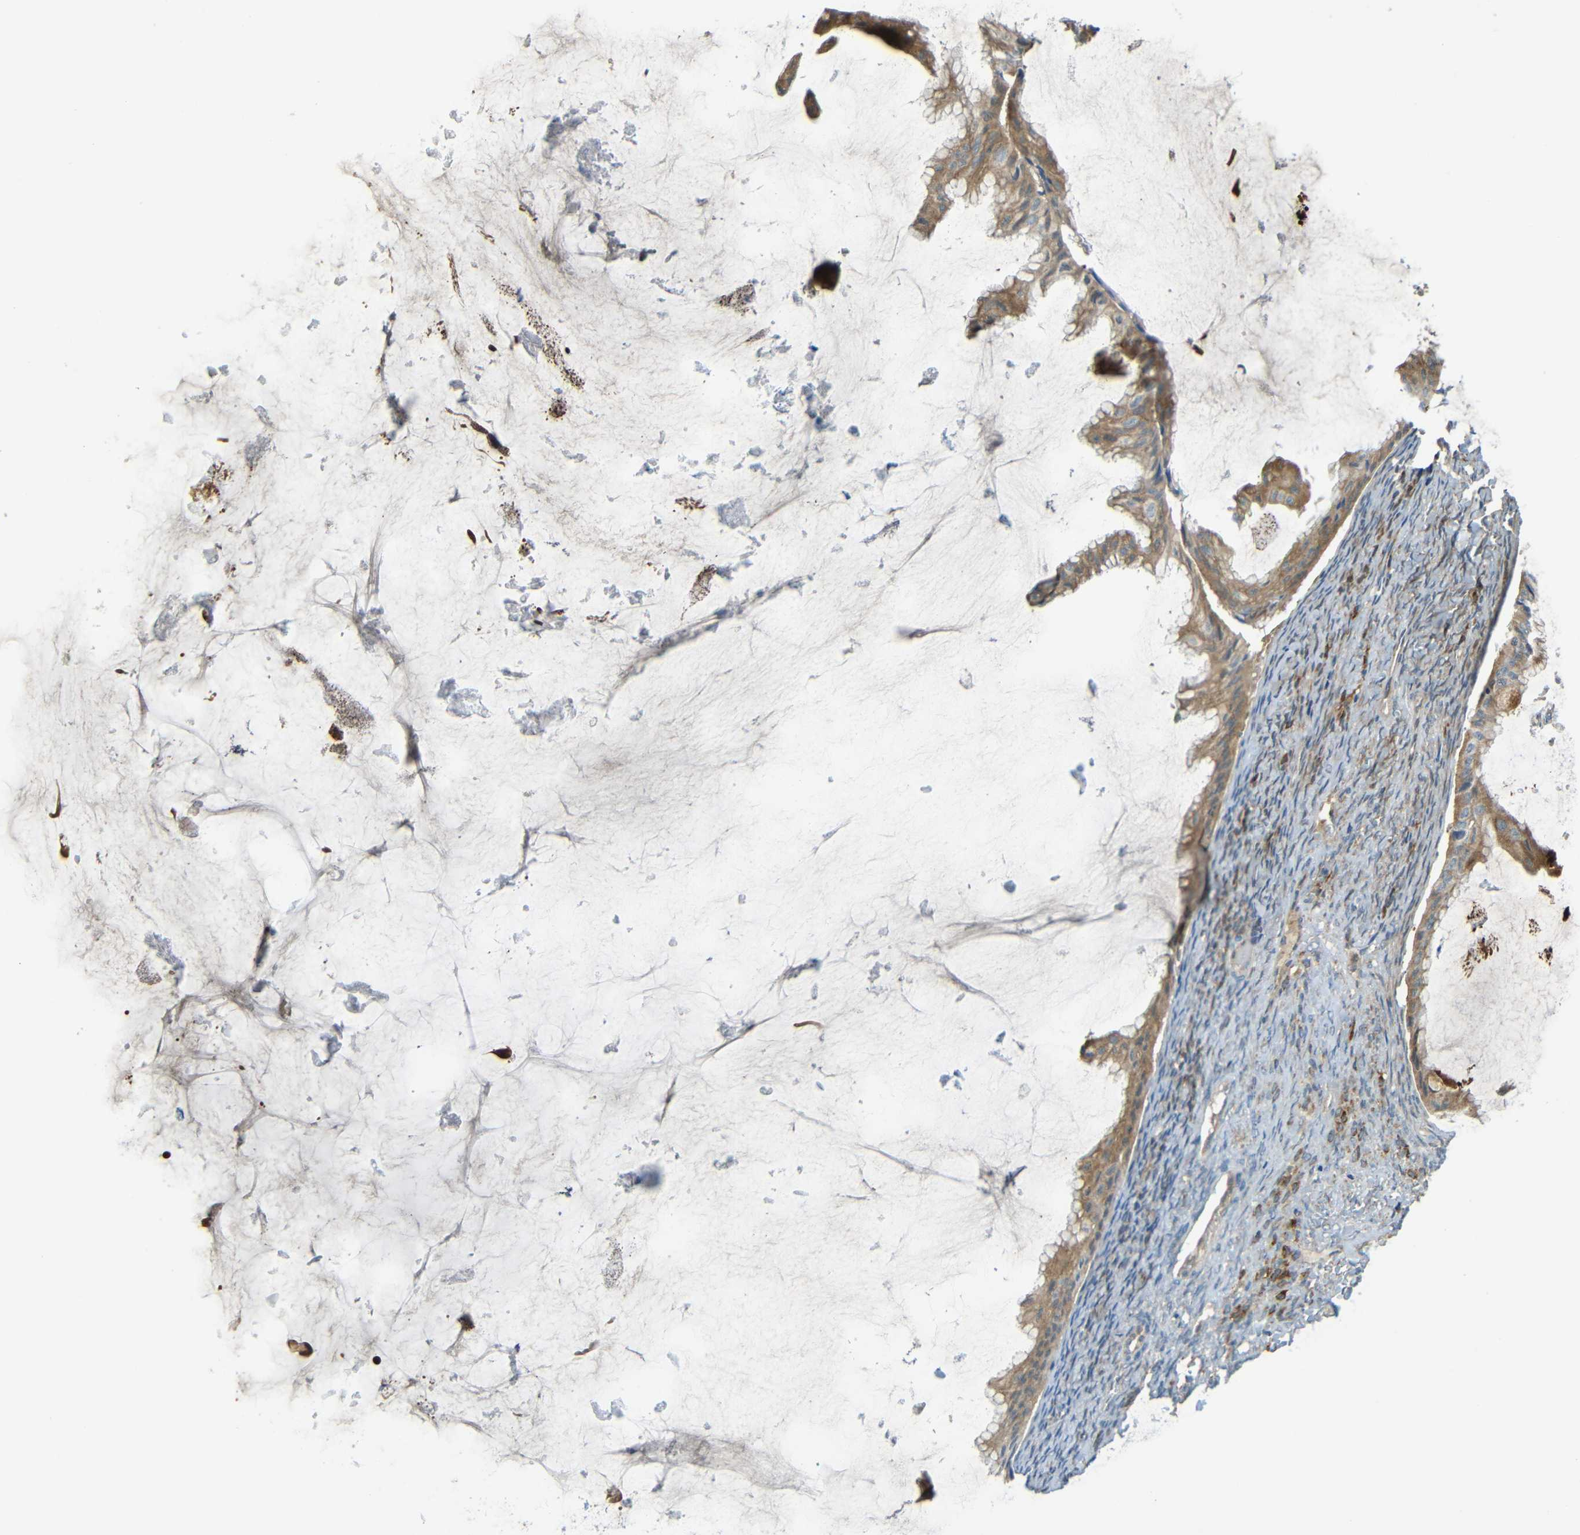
{"staining": {"intensity": "moderate", "quantity": ">75%", "location": "cytoplasmic/membranous"}, "tissue": "ovarian cancer", "cell_type": "Tumor cells", "image_type": "cancer", "snomed": [{"axis": "morphology", "description": "Cystadenocarcinoma, mucinous, NOS"}, {"axis": "topography", "description": "Ovary"}], "caption": "IHC (DAB (3,3'-diaminobenzidine)) staining of mucinous cystadenocarcinoma (ovarian) reveals moderate cytoplasmic/membranous protein expression in approximately >75% of tumor cells. The staining was performed using DAB (3,3'-diaminobenzidine) to visualize the protein expression in brown, while the nuclei were stained in blue with hematoxylin (Magnification: 20x).", "gene": "FNDC3A", "patient": {"sex": "female", "age": 61}}